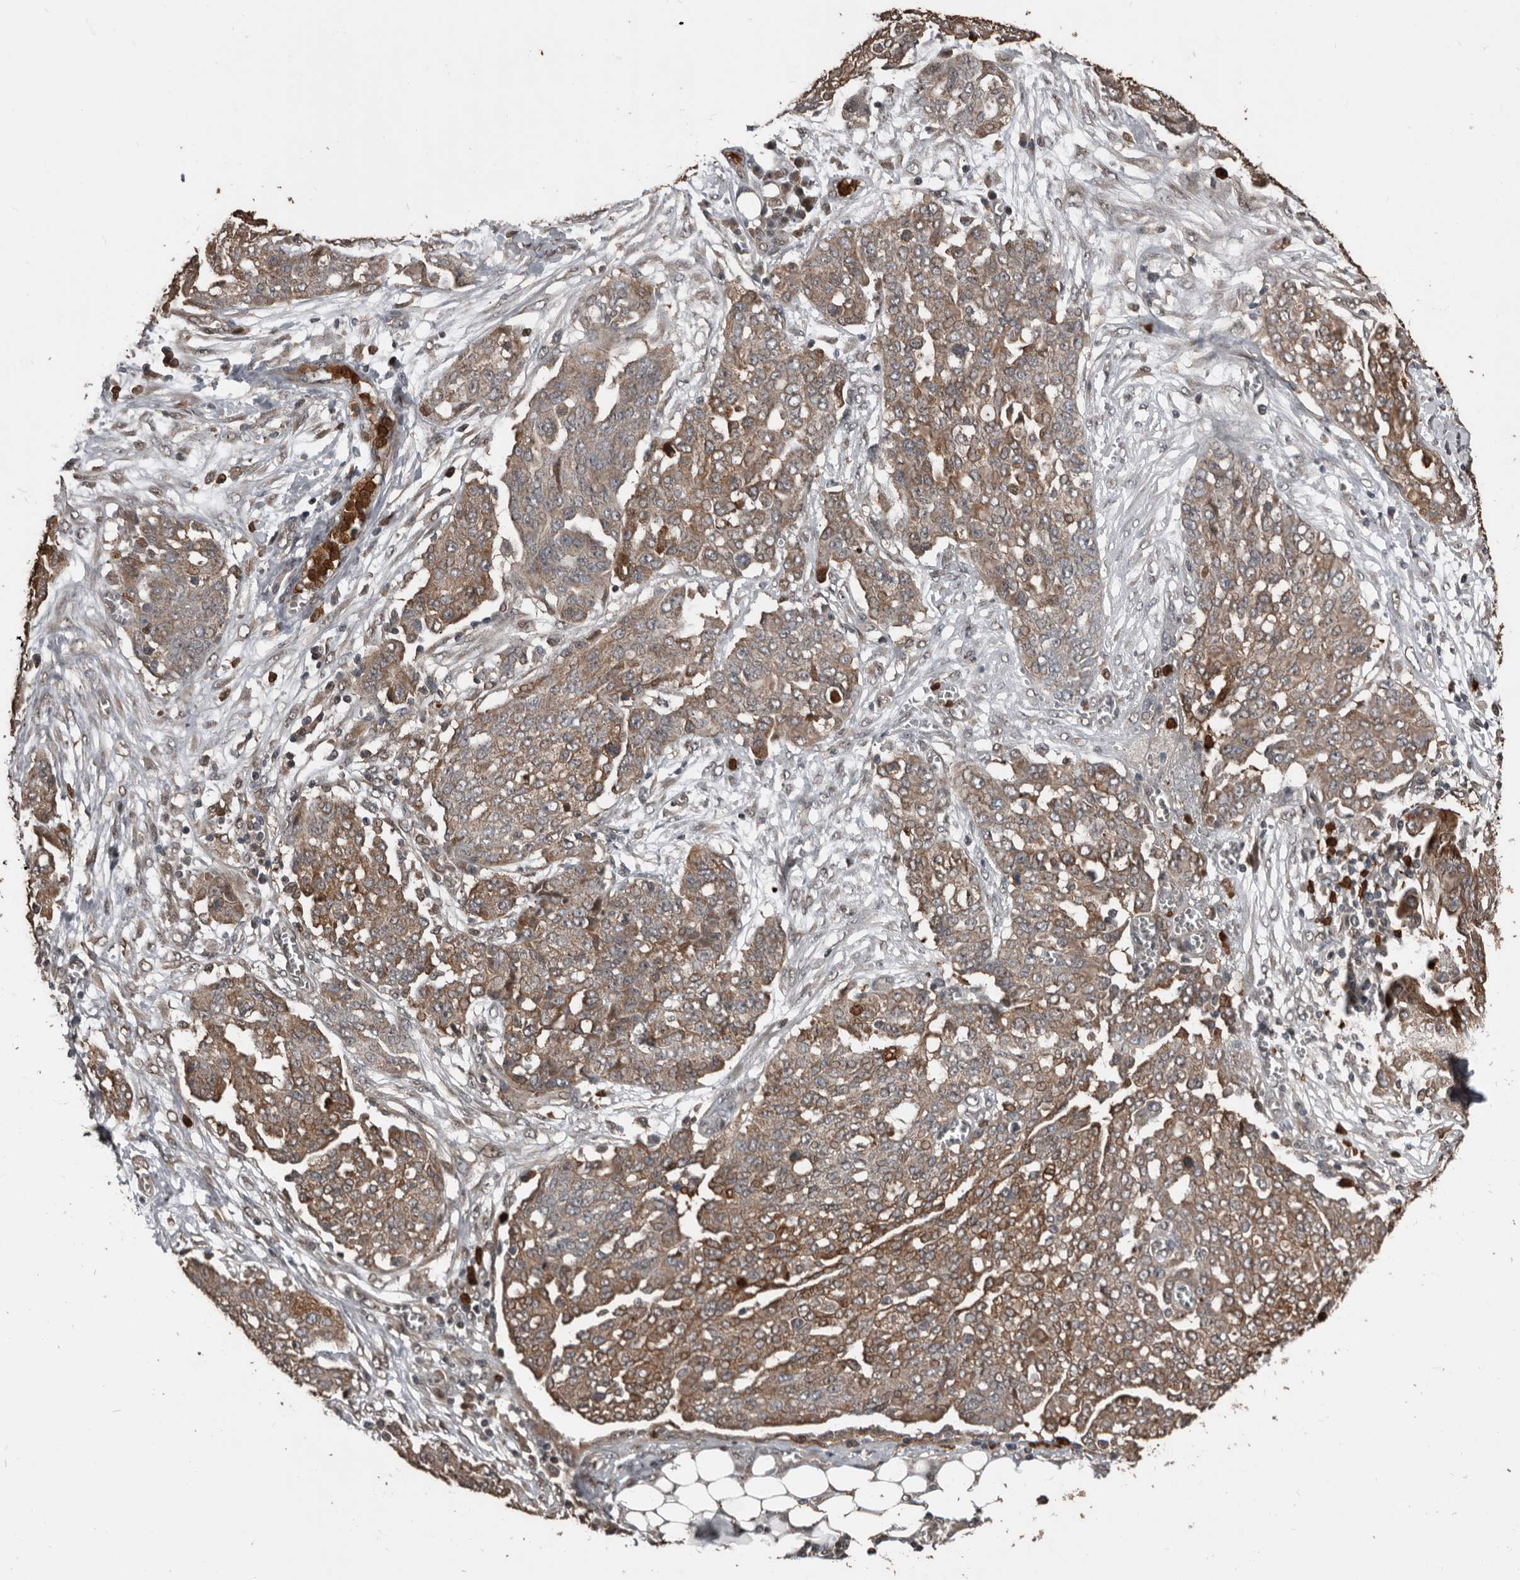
{"staining": {"intensity": "moderate", "quantity": ">75%", "location": "cytoplasmic/membranous"}, "tissue": "ovarian cancer", "cell_type": "Tumor cells", "image_type": "cancer", "snomed": [{"axis": "morphology", "description": "Cystadenocarcinoma, serous, NOS"}, {"axis": "topography", "description": "Soft tissue"}, {"axis": "topography", "description": "Ovary"}], "caption": "This is a histology image of immunohistochemistry staining of ovarian cancer (serous cystadenocarcinoma), which shows moderate staining in the cytoplasmic/membranous of tumor cells.", "gene": "FSBP", "patient": {"sex": "female", "age": 57}}